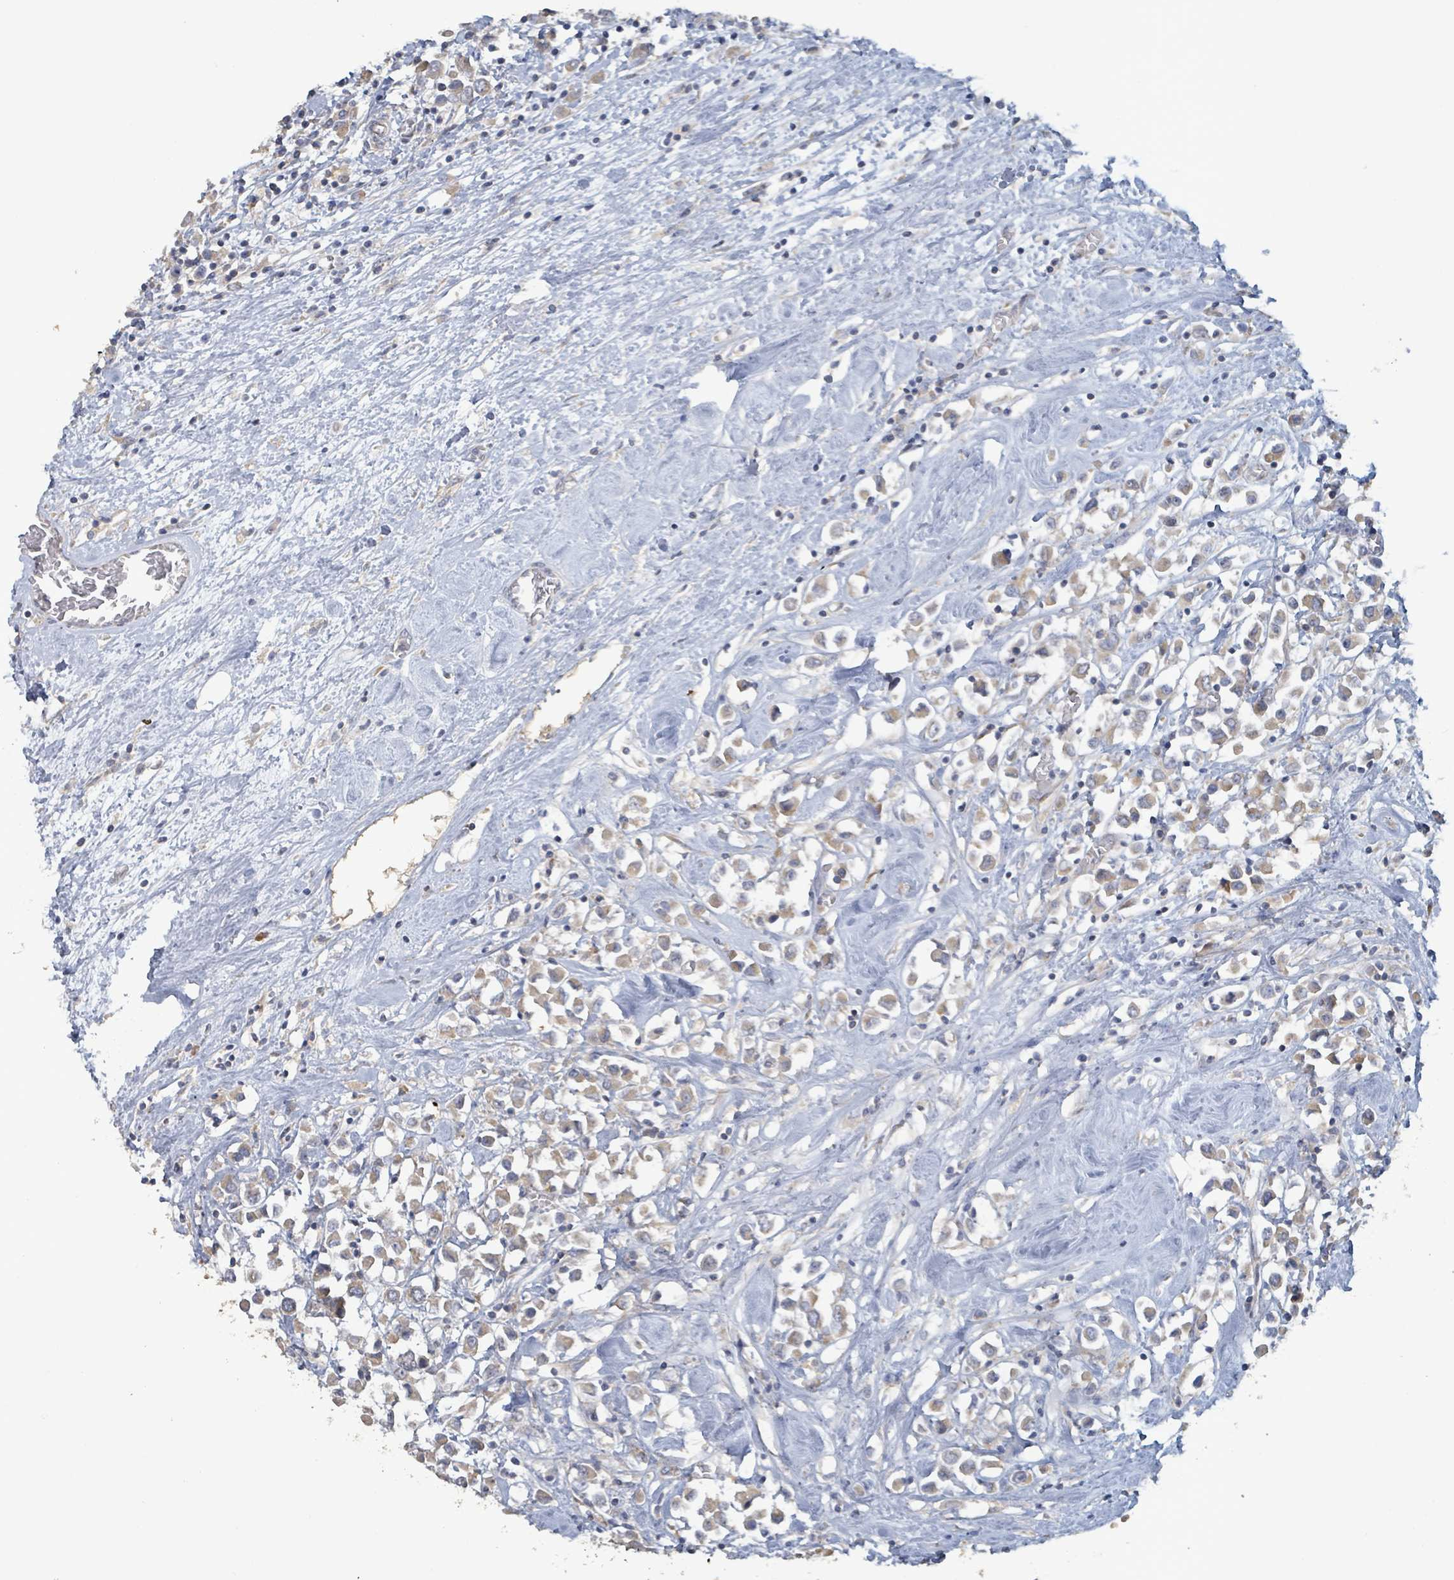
{"staining": {"intensity": "moderate", "quantity": ">75%", "location": "cytoplasmic/membranous"}, "tissue": "breast cancer", "cell_type": "Tumor cells", "image_type": "cancer", "snomed": [{"axis": "morphology", "description": "Duct carcinoma"}, {"axis": "topography", "description": "Breast"}], "caption": "Human breast cancer stained with a protein marker displays moderate staining in tumor cells.", "gene": "RPL32", "patient": {"sex": "female", "age": 61}}